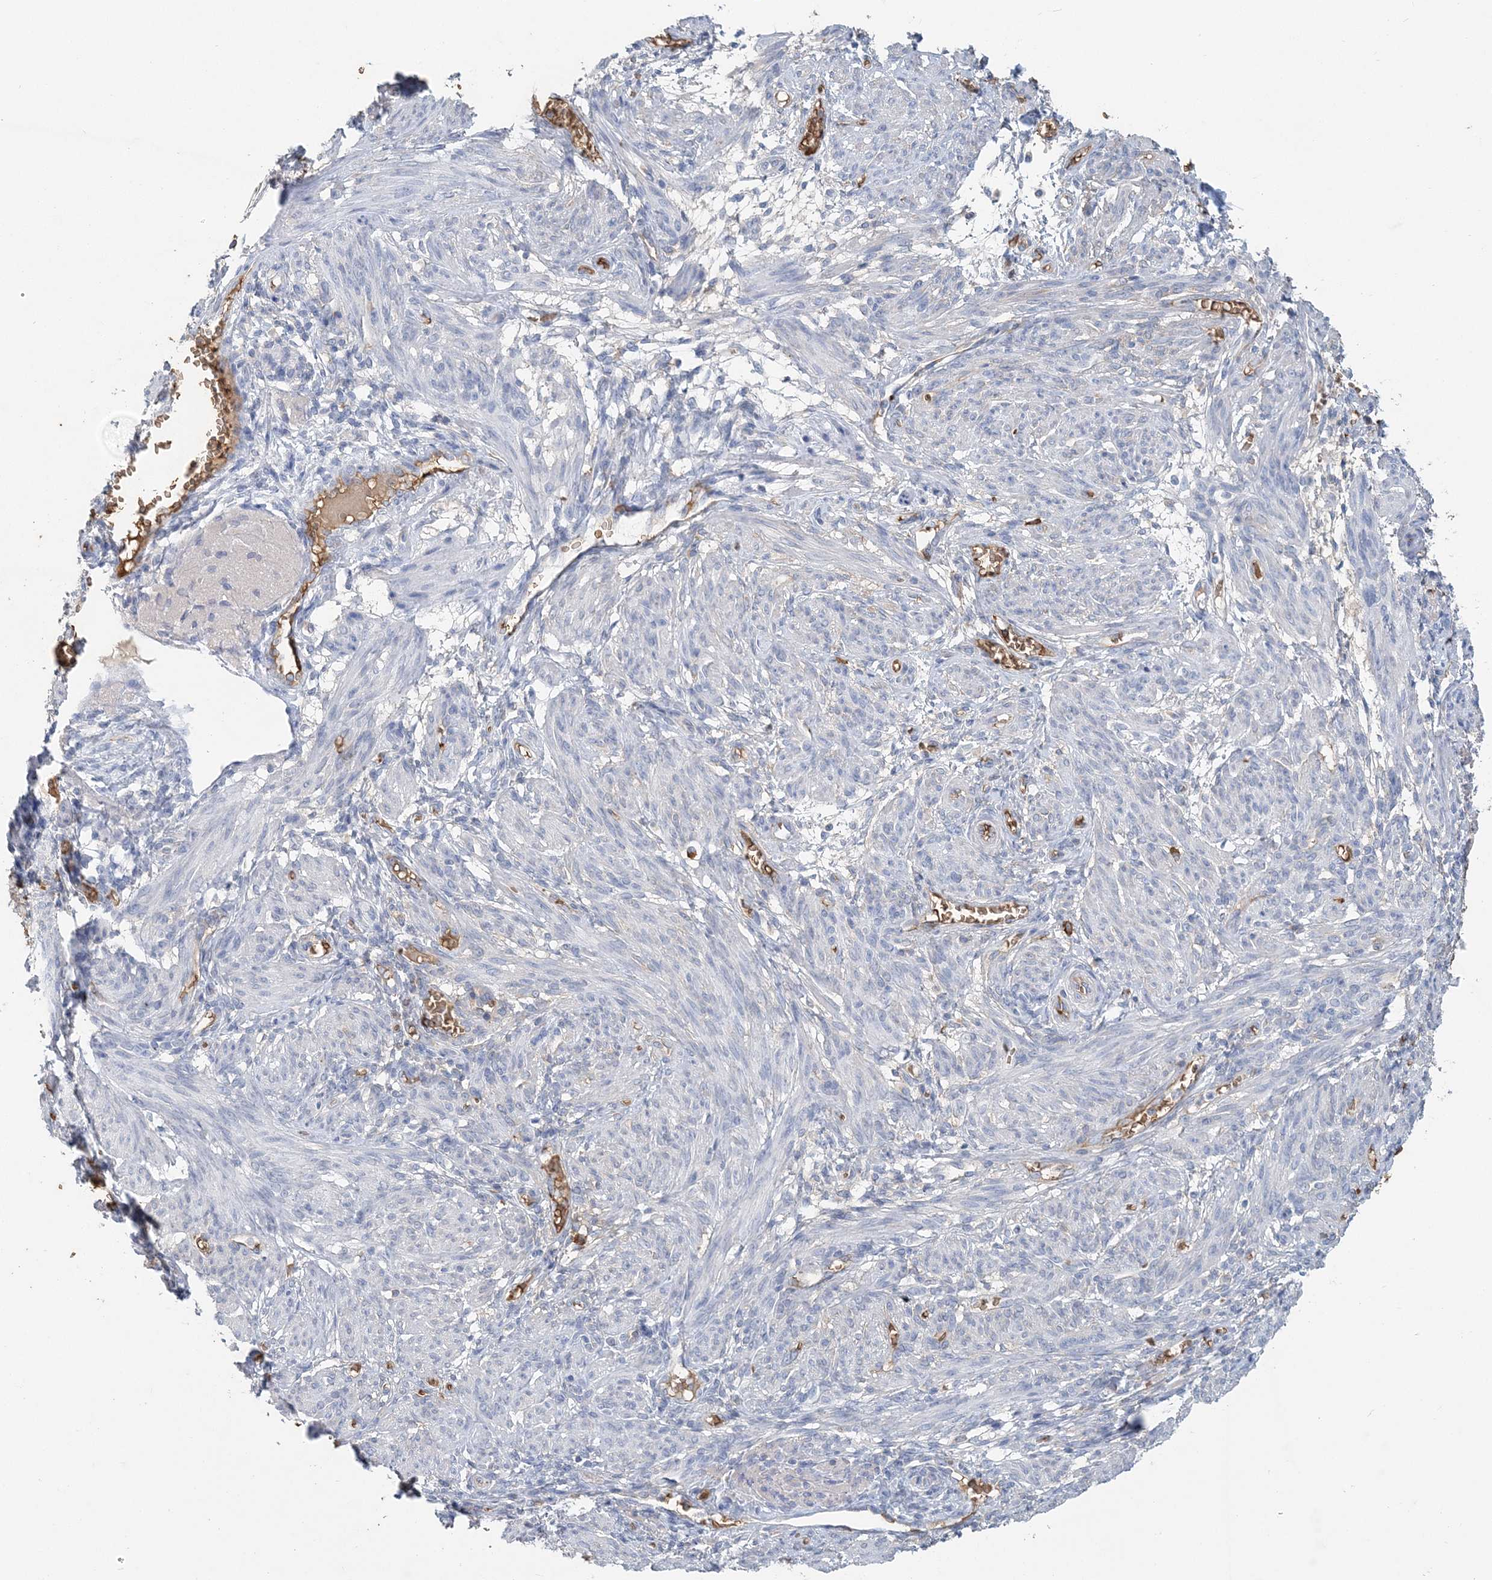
{"staining": {"intensity": "negative", "quantity": "none", "location": "none"}, "tissue": "smooth muscle", "cell_type": "Smooth muscle cells", "image_type": "normal", "snomed": [{"axis": "morphology", "description": "Normal tissue, NOS"}, {"axis": "topography", "description": "Smooth muscle"}], "caption": "Human smooth muscle stained for a protein using immunohistochemistry (IHC) demonstrates no staining in smooth muscle cells.", "gene": "HBD", "patient": {"sex": "female", "age": 39}}